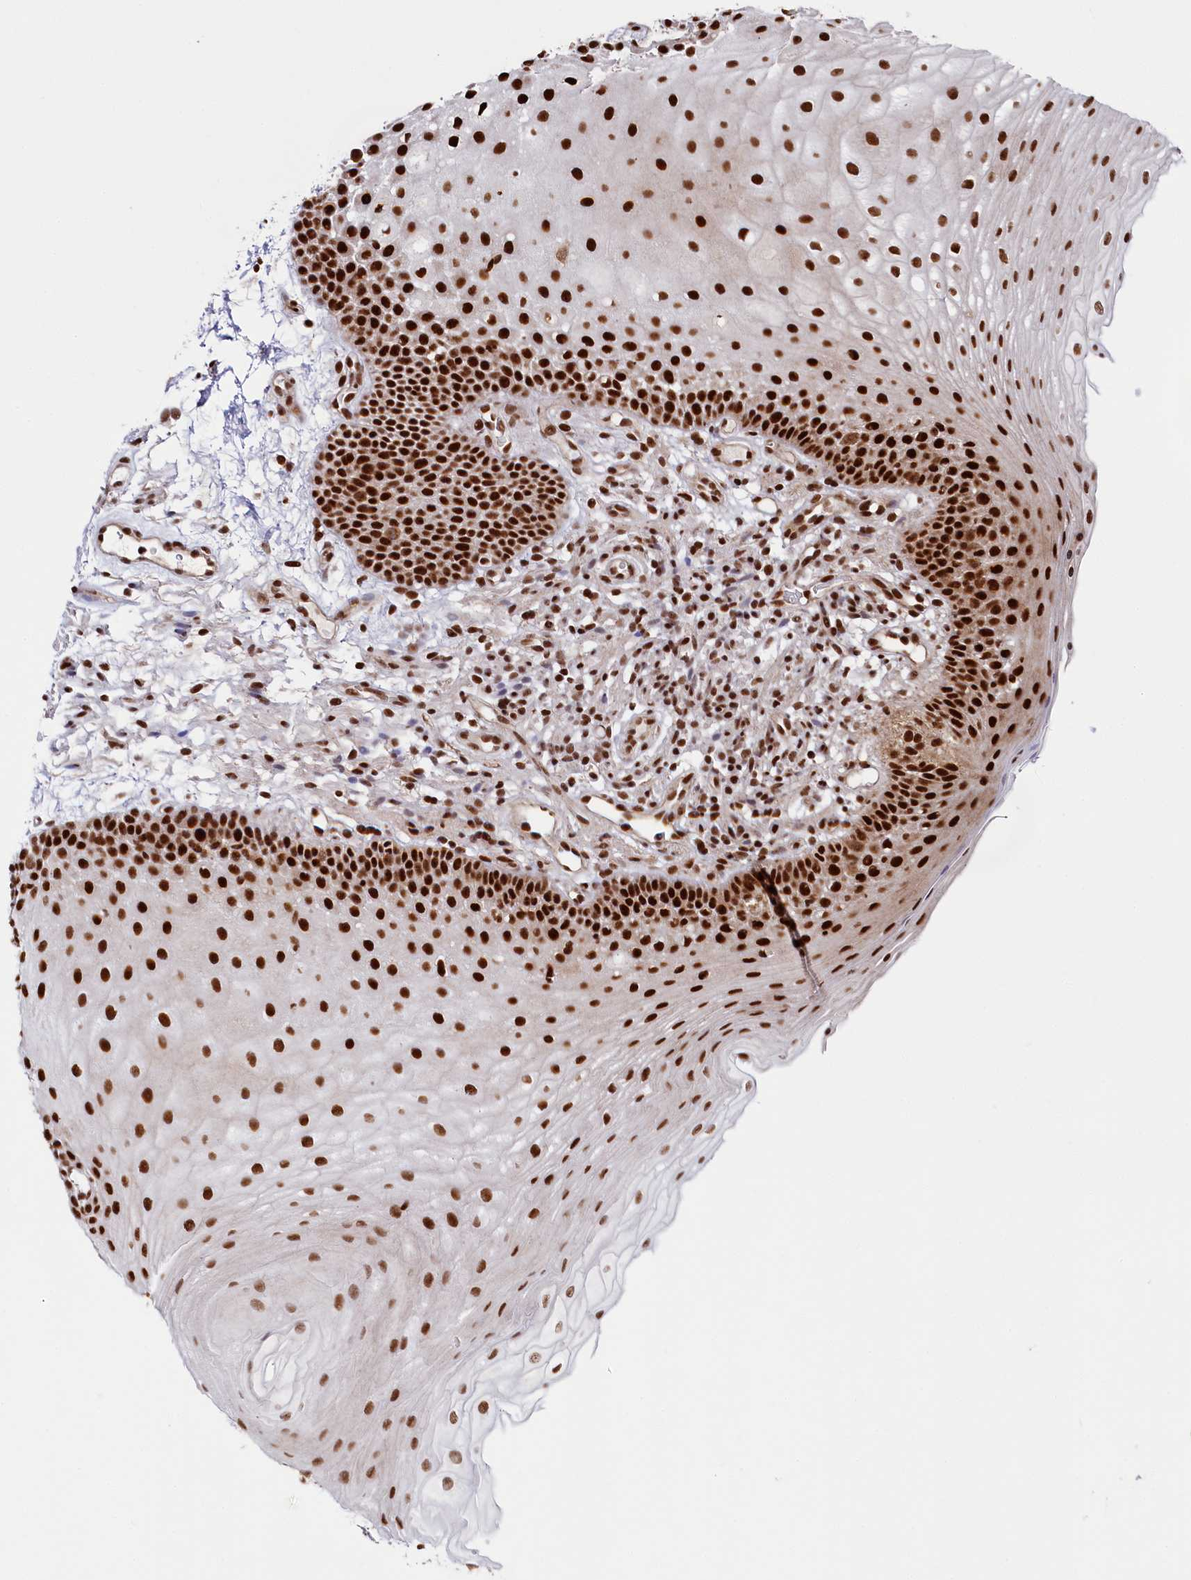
{"staining": {"intensity": "strong", "quantity": ">75%", "location": "nuclear"}, "tissue": "oral mucosa", "cell_type": "Squamous epithelial cells", "image_type": "normal", "snomed": [{"axis": "morphology", "description": "Normal tissue, NOS"}, {"axis": "topography", "description": "Oral tissue"}], "caption": "Strong nuclear protein positivity is identified in approximately >75% of squamous epithelial cells in oral mucosa.", "gene": "POLR2H", "patient": {"sex": "male", "age": 68}}